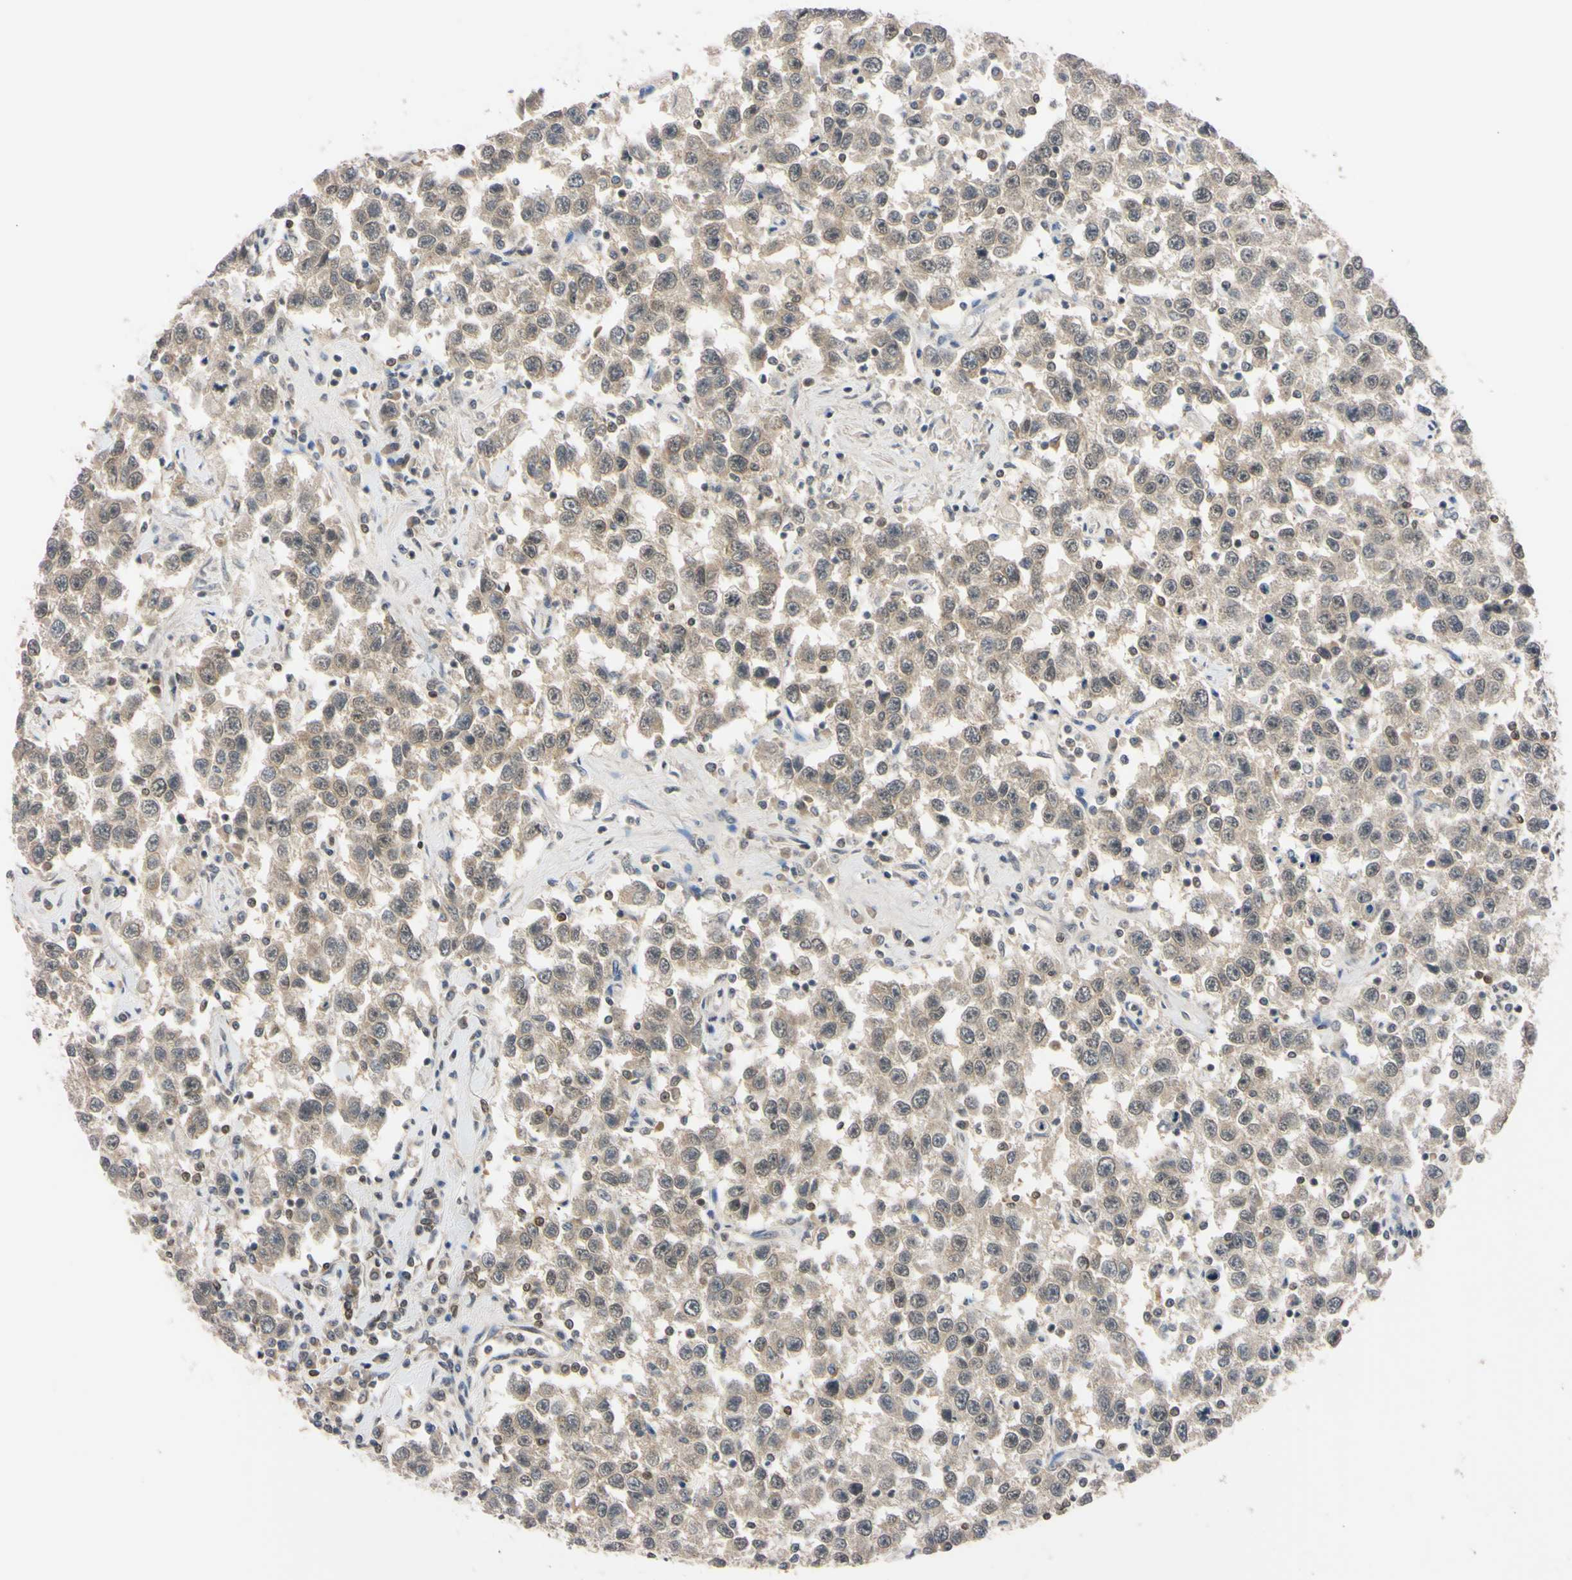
{"staining": {"intensity": "weak", "quantity": ">75%", "location": "cytoplasmic/membranous"}, "tissue": "testis cancer", "cell_type": "Tumor cells", "image_type": "cancer", "snomed": [{"axis": "morphology", "description": "Seminoma, NOS"}, {"axis": "topography", "description": "Testis"}], "caption": "Immunohistochemical staining of testis cancer reveals low levels of weak cytoplasmic/membranous expression in about >75% of tumor cells.", "gene": "UBE2I", "patient": {"sex": "male", "age": 41}}